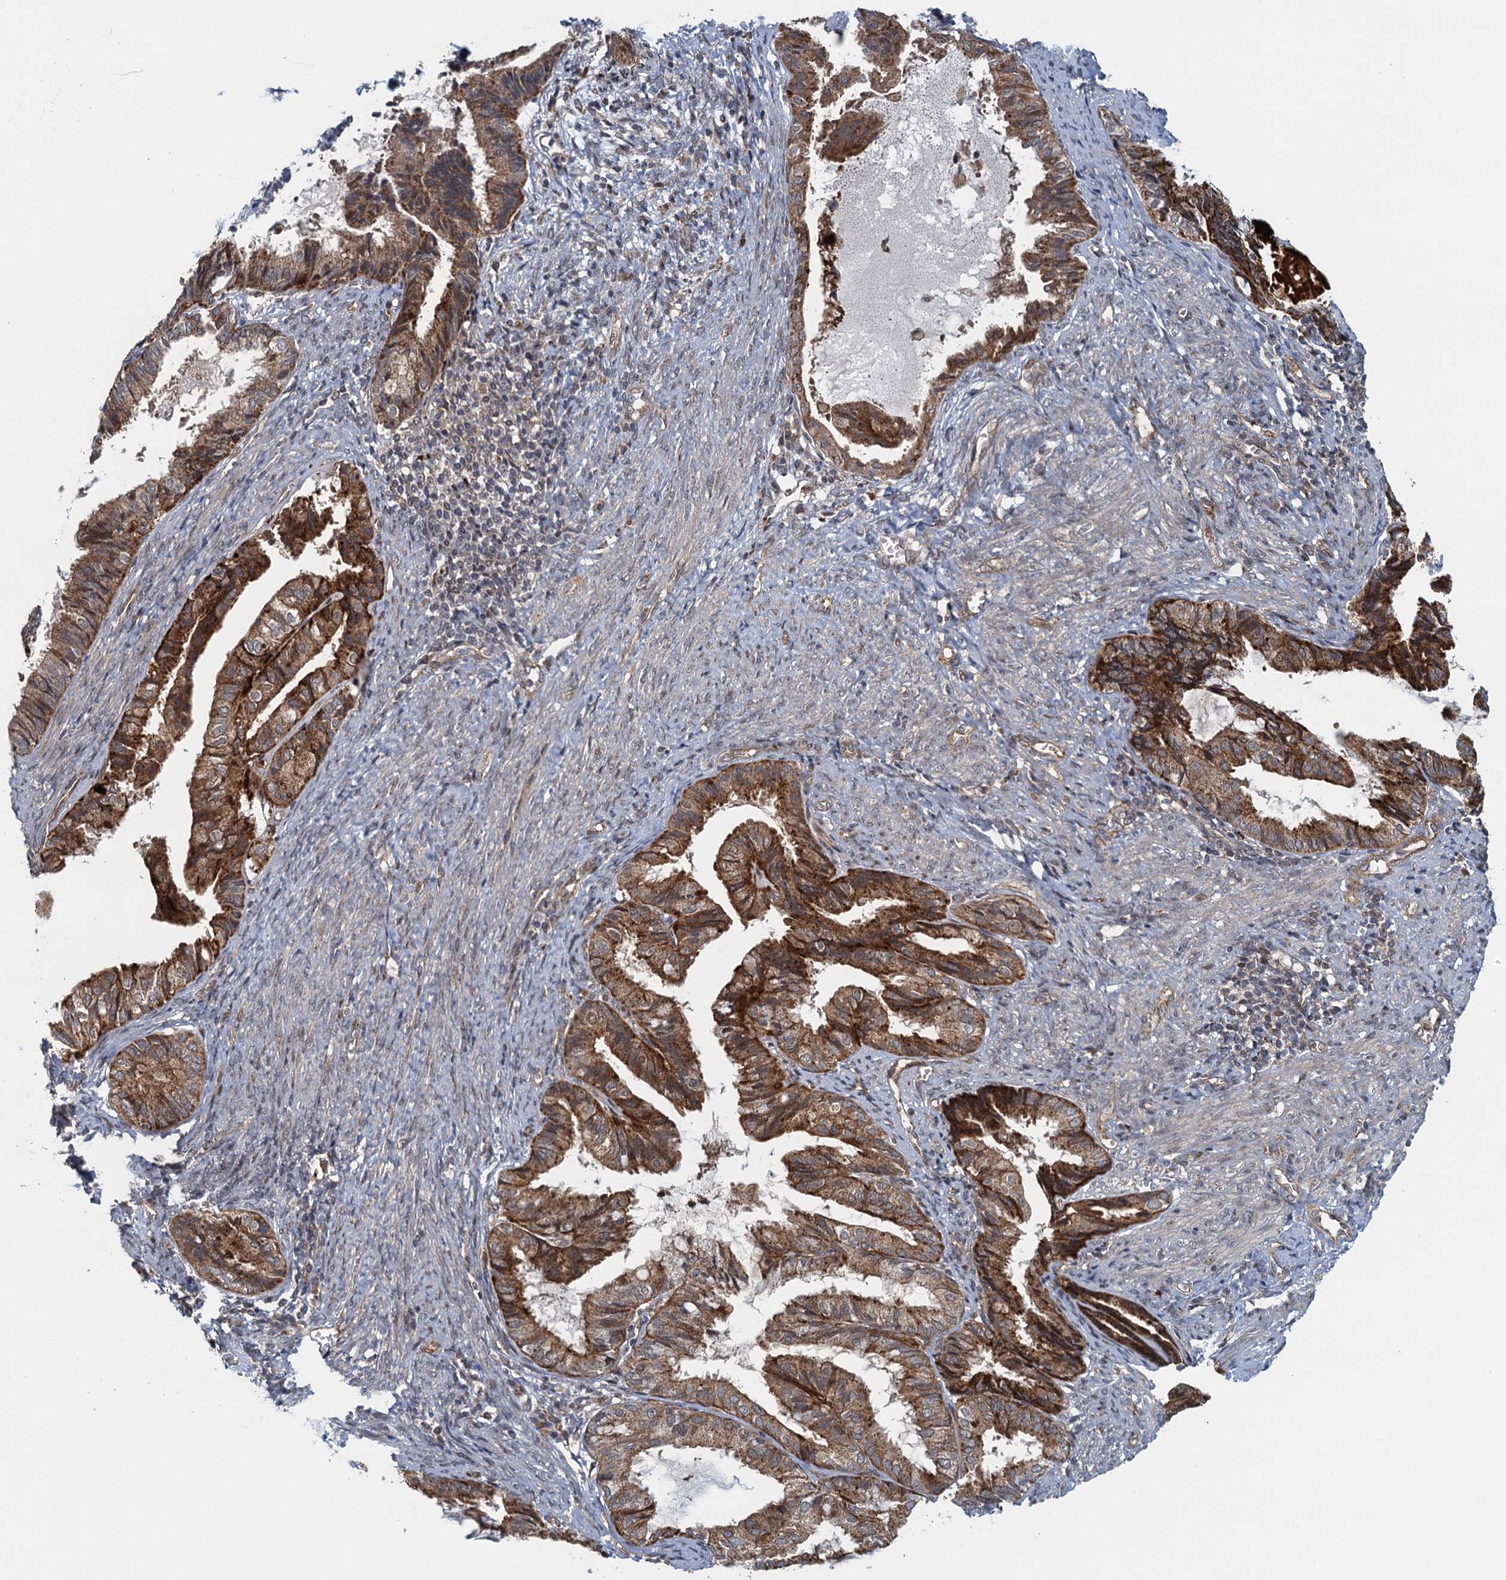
{"staining": {"intensity": "moderate", "quantity": ">75%", "location": "cytoplasmic/membranous"}, "tissue": "endometrial cancer", "cell_type": "Tumor cells", "image_type": "cancer", "snomed": [{"axis": "morphology", "description": "Adenocarcinoma, NOS"}, {"axis": "topography", "description": "Endometrium"}], "caption": "Immunohistochemistry of endometrial cancer (adenocarcinoma) shows medium levels of moderate cytoplasmic/membranous staining in approximately >75% of tumor cells.", "gene": "NLRP10", "patient": {"sex": "female", "age": 86}}